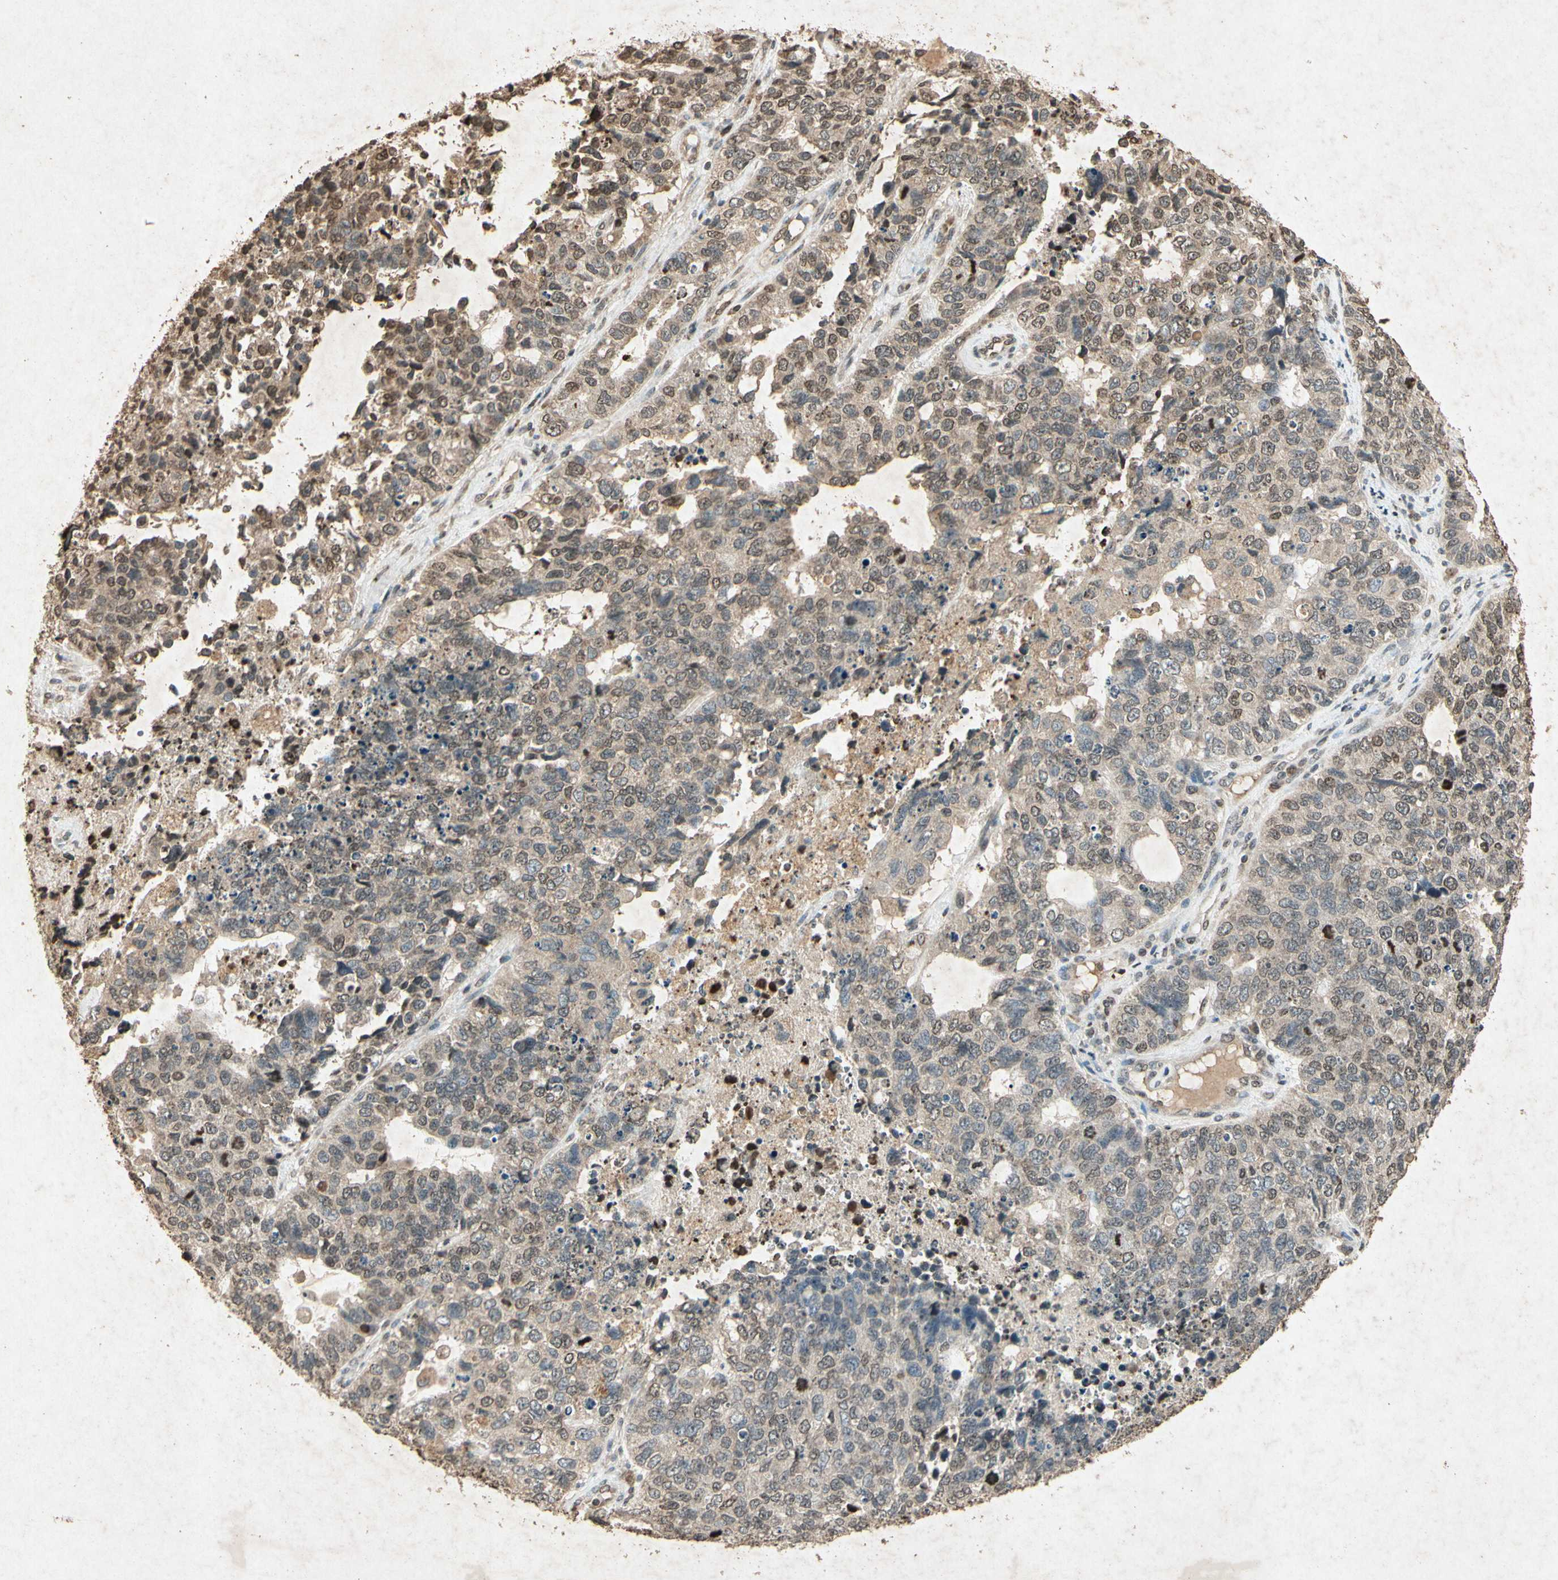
{"staining": {"intensity": "weak", "quantity": ">75%", "location": "cytoplasmic/membranous"}, "tissue": "cervical cancer", "cell_type": "Tumor cells", "image_type": "cancer", "snomed": [{"axis": "morphology", "description": "Squamous cell carcinoma, NOS"}, {"axis": "topography", "description": "Cervix"}], "caption": "This histopathology image exhibits immunohistochemistry (IHC) staining of cervical cancer, with low weak cytoplasmic/membranous positivity in about >75% of tumor cells.", "gene": "MSRB1", "patient": {"sex": "female", "age": 63}}